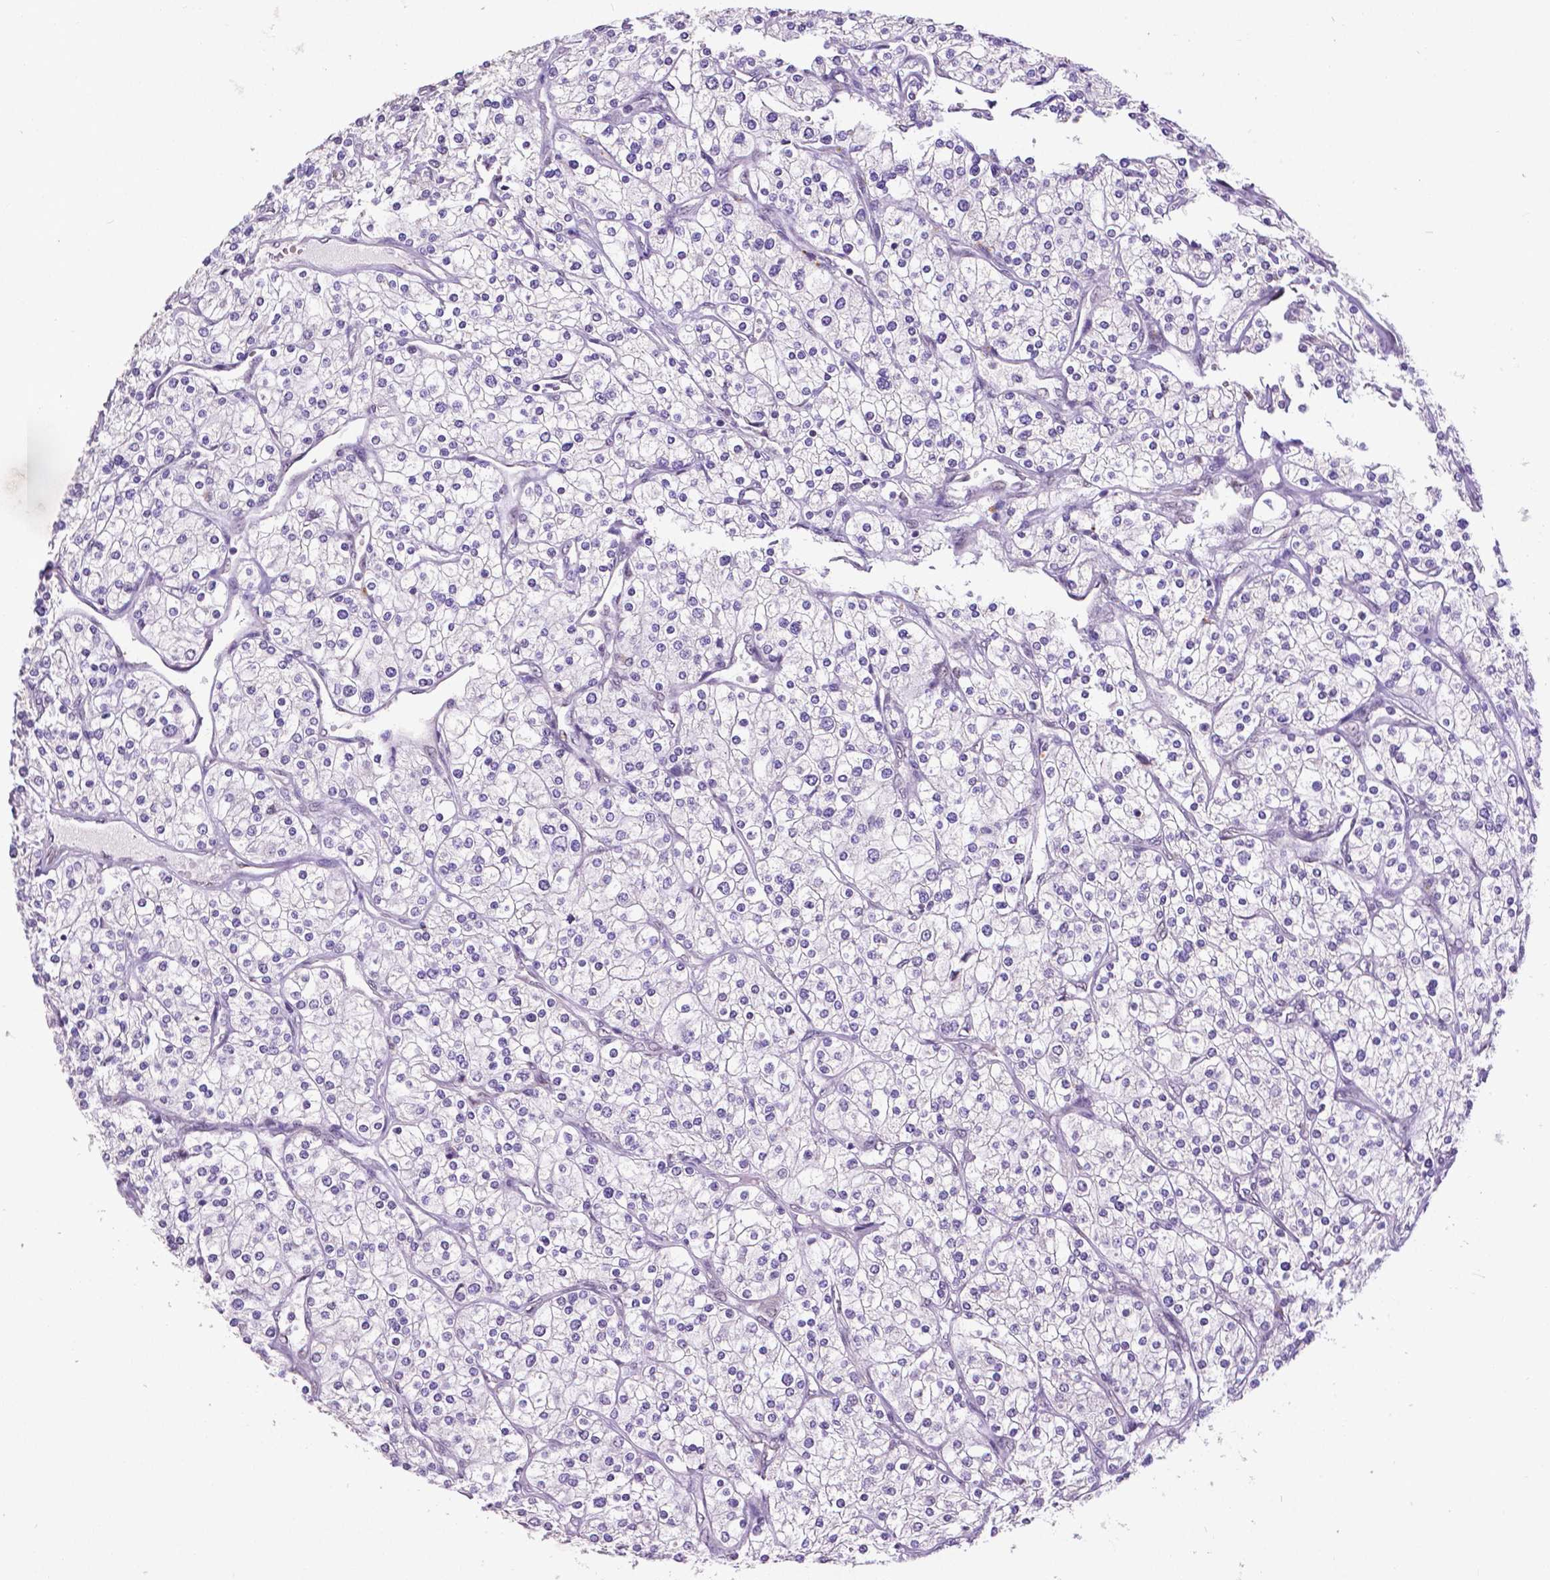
{"staining": {"intensity": "negative", "quantity": "none", "location": "none"}, "tissue": "renal cancer", "cell_type": "Tumor cells", "image_type": "cancer", "snomed": [{"axis": "morphology", "description": "Adenocarcinoma, NOS"}, {"axis": "topography", "description": "Kidney"}], "caption": "Human renal cancer (adenocarcinoma) stained for a protein using immunohistochemistry (IHC) shows no positivity in tumor cells.", "gene": "ATRX", "patient": {"sex": "male", "age": 80}}